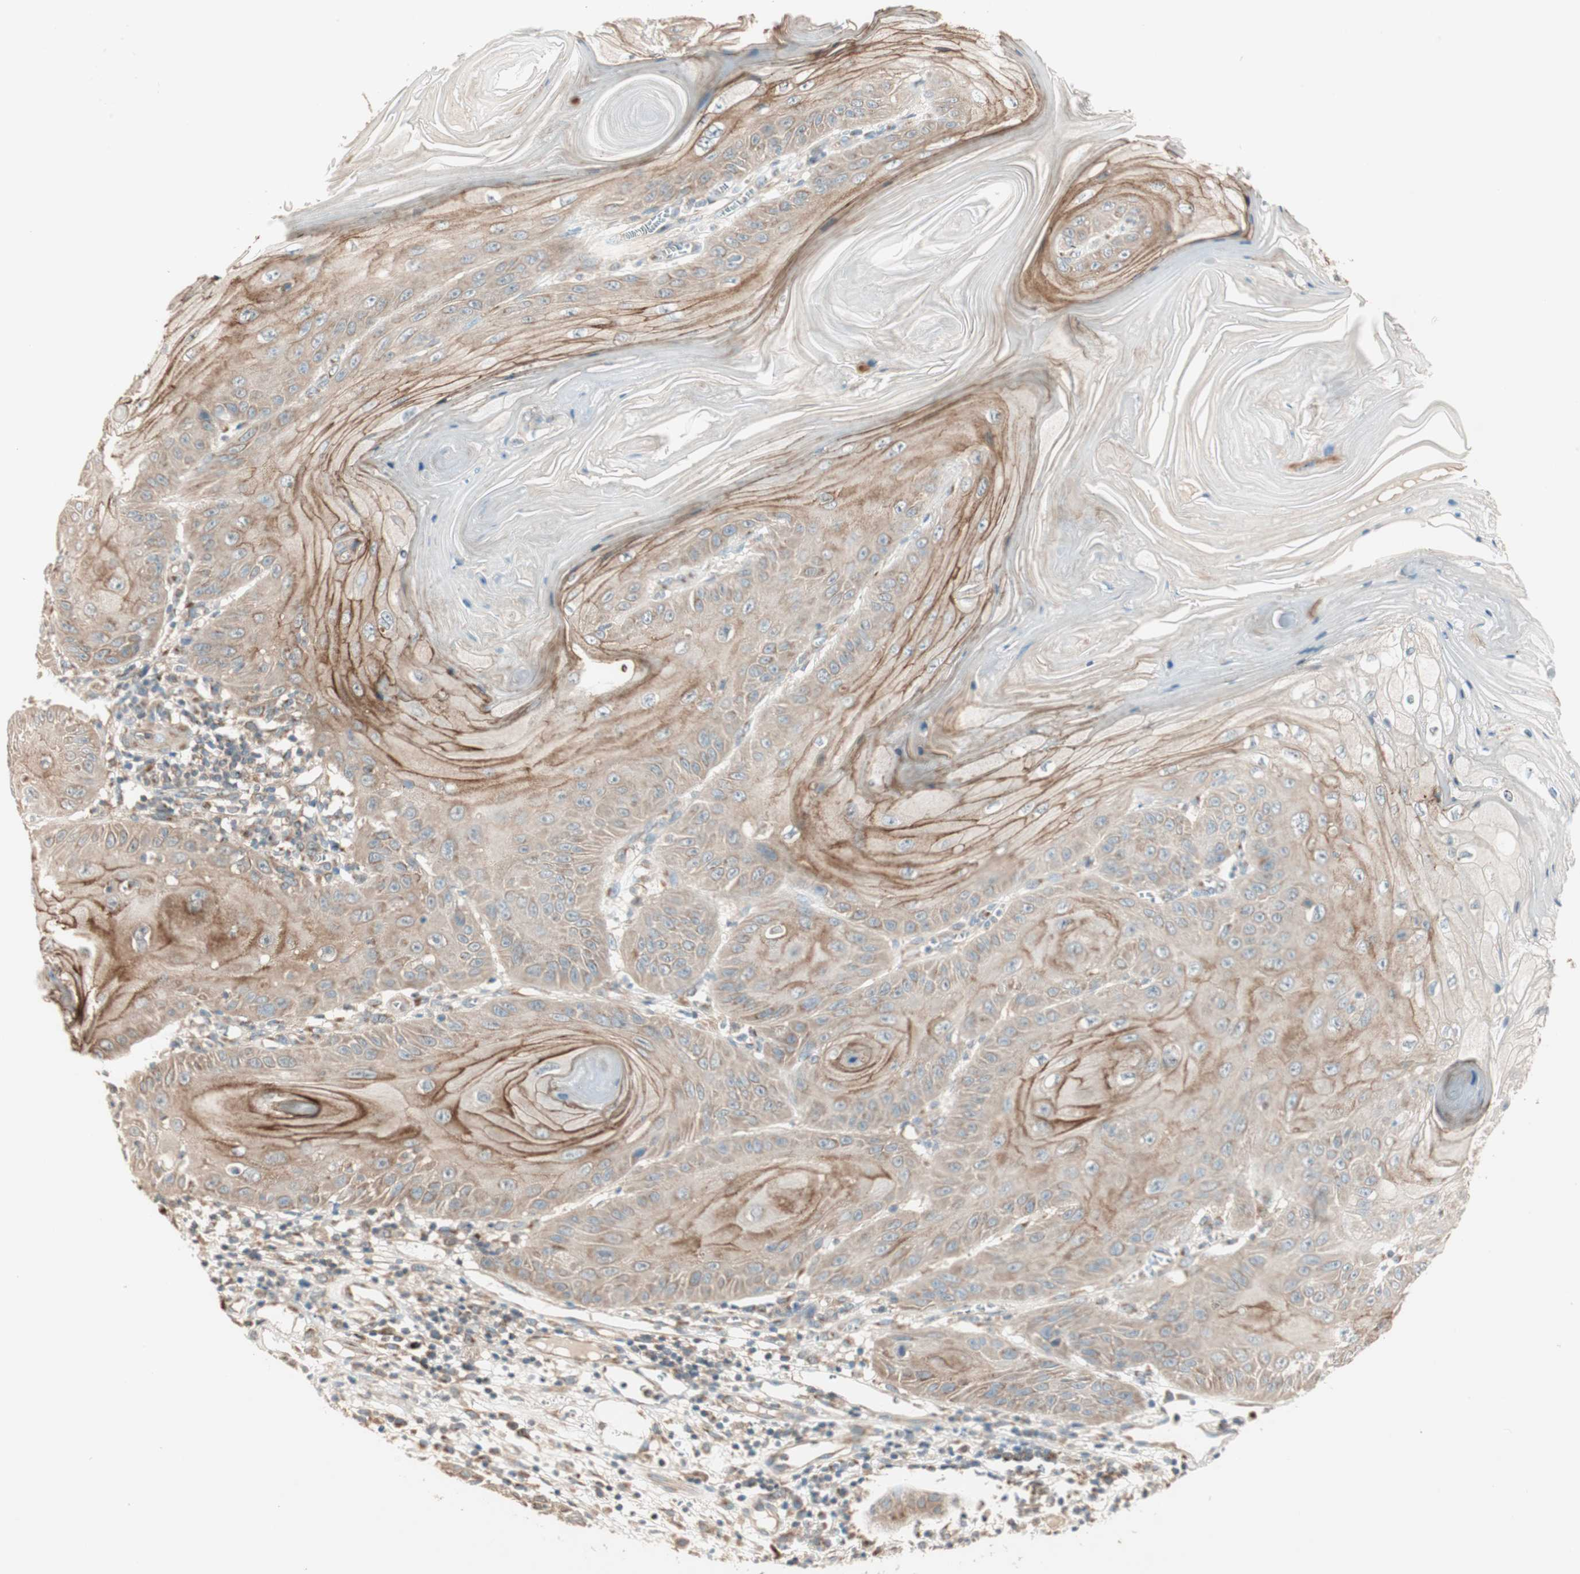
{"staining": {"intensity": "moderate", "quantity": "25%-75%", "location": "cytoplasmic/membranous"}, "tissue": "skin cancer", "cell_type": "Tumor cells", "image_type": "cancer", "snomed": [{"axis": "morphology", "description": "Squamous cell carcinoma, NOS"}, {"axis": "topography", "description": "Skin"}], "caption": "Approximately 25%-75% of tumor cells in skin cancer display moderate cytoplasmic/membranous protein staining as visualized by brown immunohistochemical staining.", "gene": "SEC16A", "patient": {"sex": "female", "age": 78}}